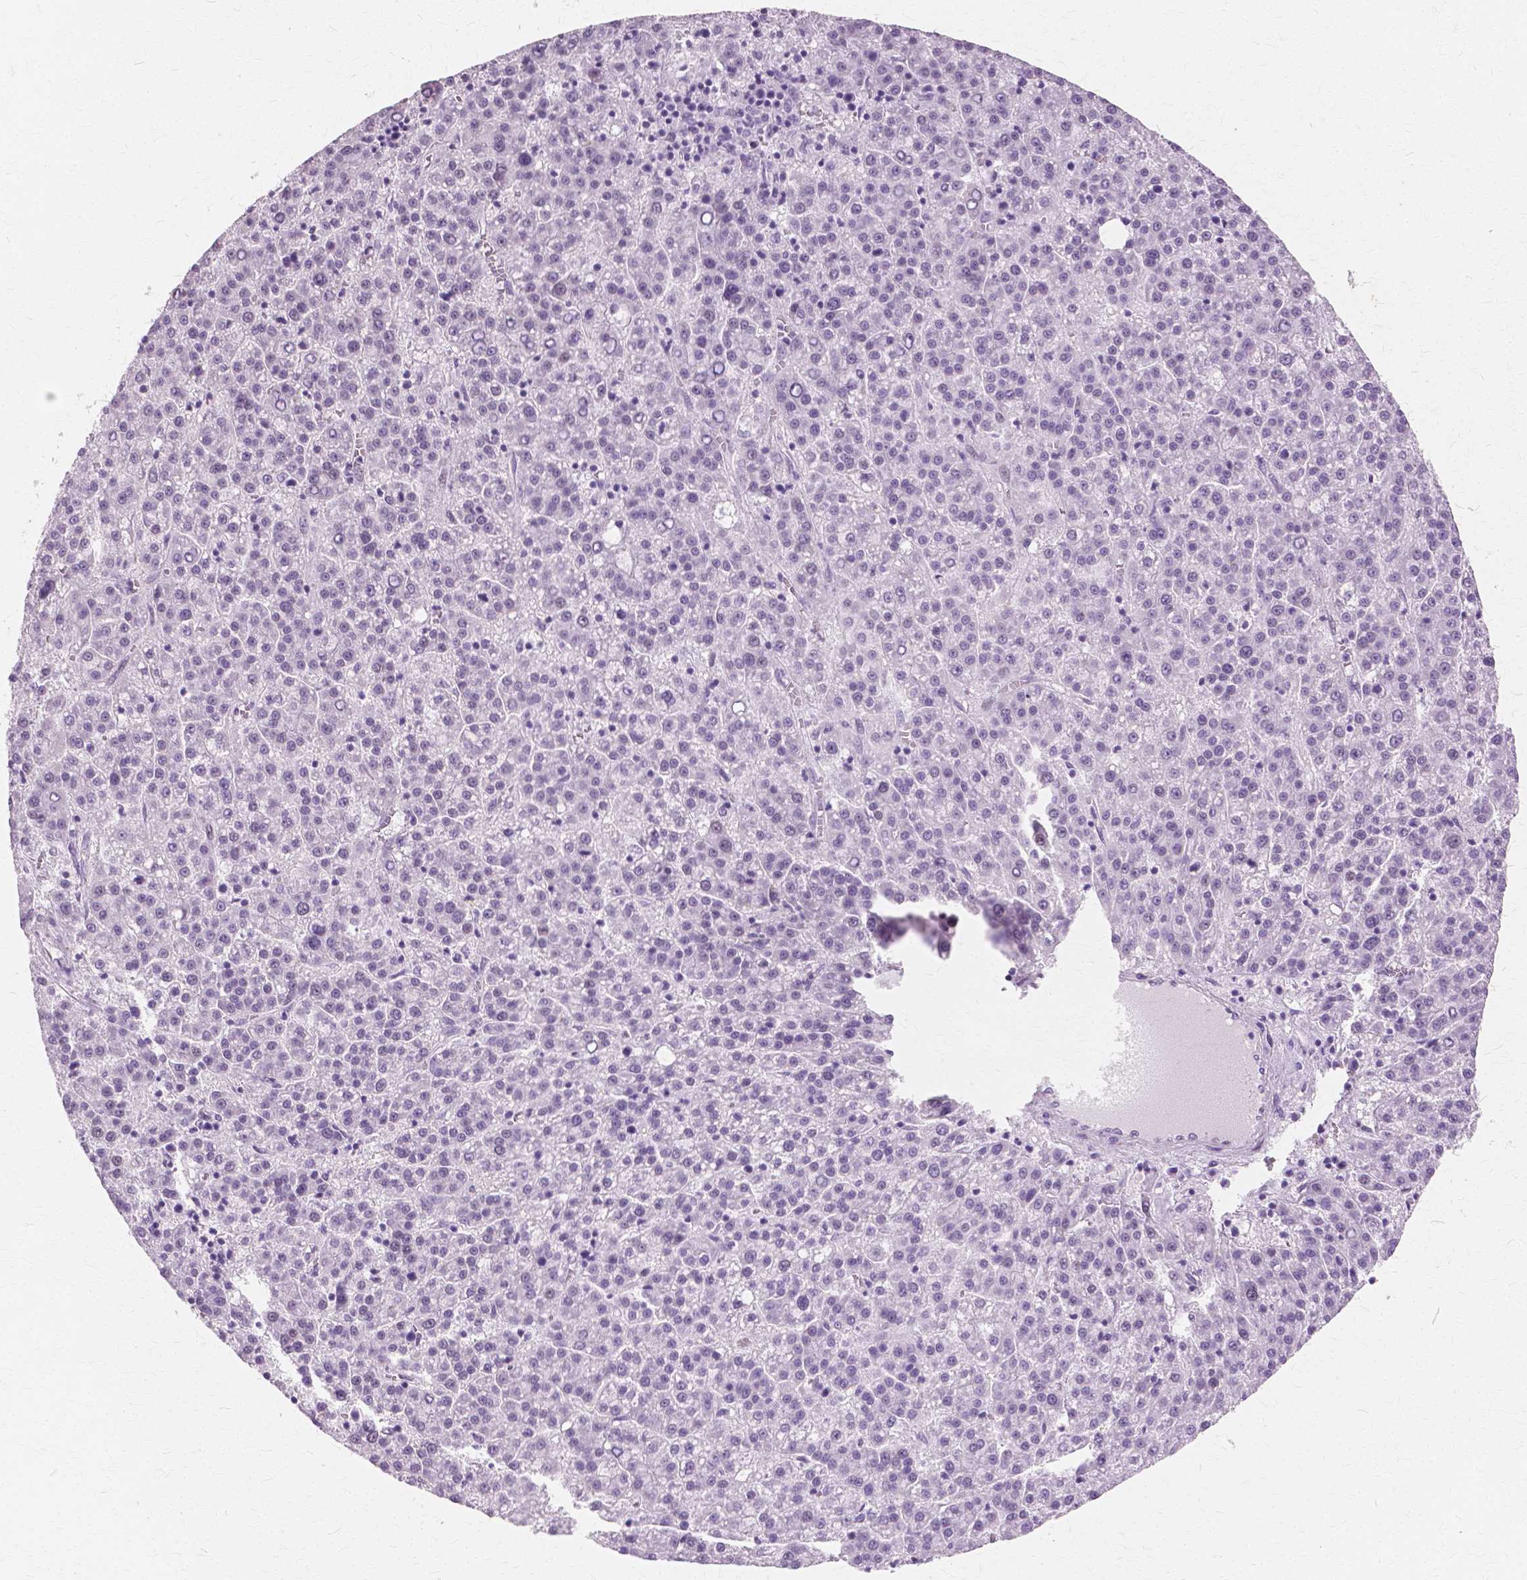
{"staining": {"intensity": "negative", "quantity": "none", "location": "none"}, "tissue": "liver cancer", "cell_type": "Tumor cells", "image_type": "cancer", "snomed": [{"axis": "morphology", "description": "Carcinoma, Hepatocellular, NOS"}, {"axis": "topography", "description": "Liver"}], "caption": "Protein analysis of liver cancer (hepatocellular carcinoma) reveals no significant positivity in tumor cells. Brightfield microscopy of immunohistochemistry stained with DAB (3,3'-diaminobenzidine) (brown) and hematoxylin (blue), captured at high magnification.", "gene": "SFTPD", "patient": {"sex": "female", "age": 58}}